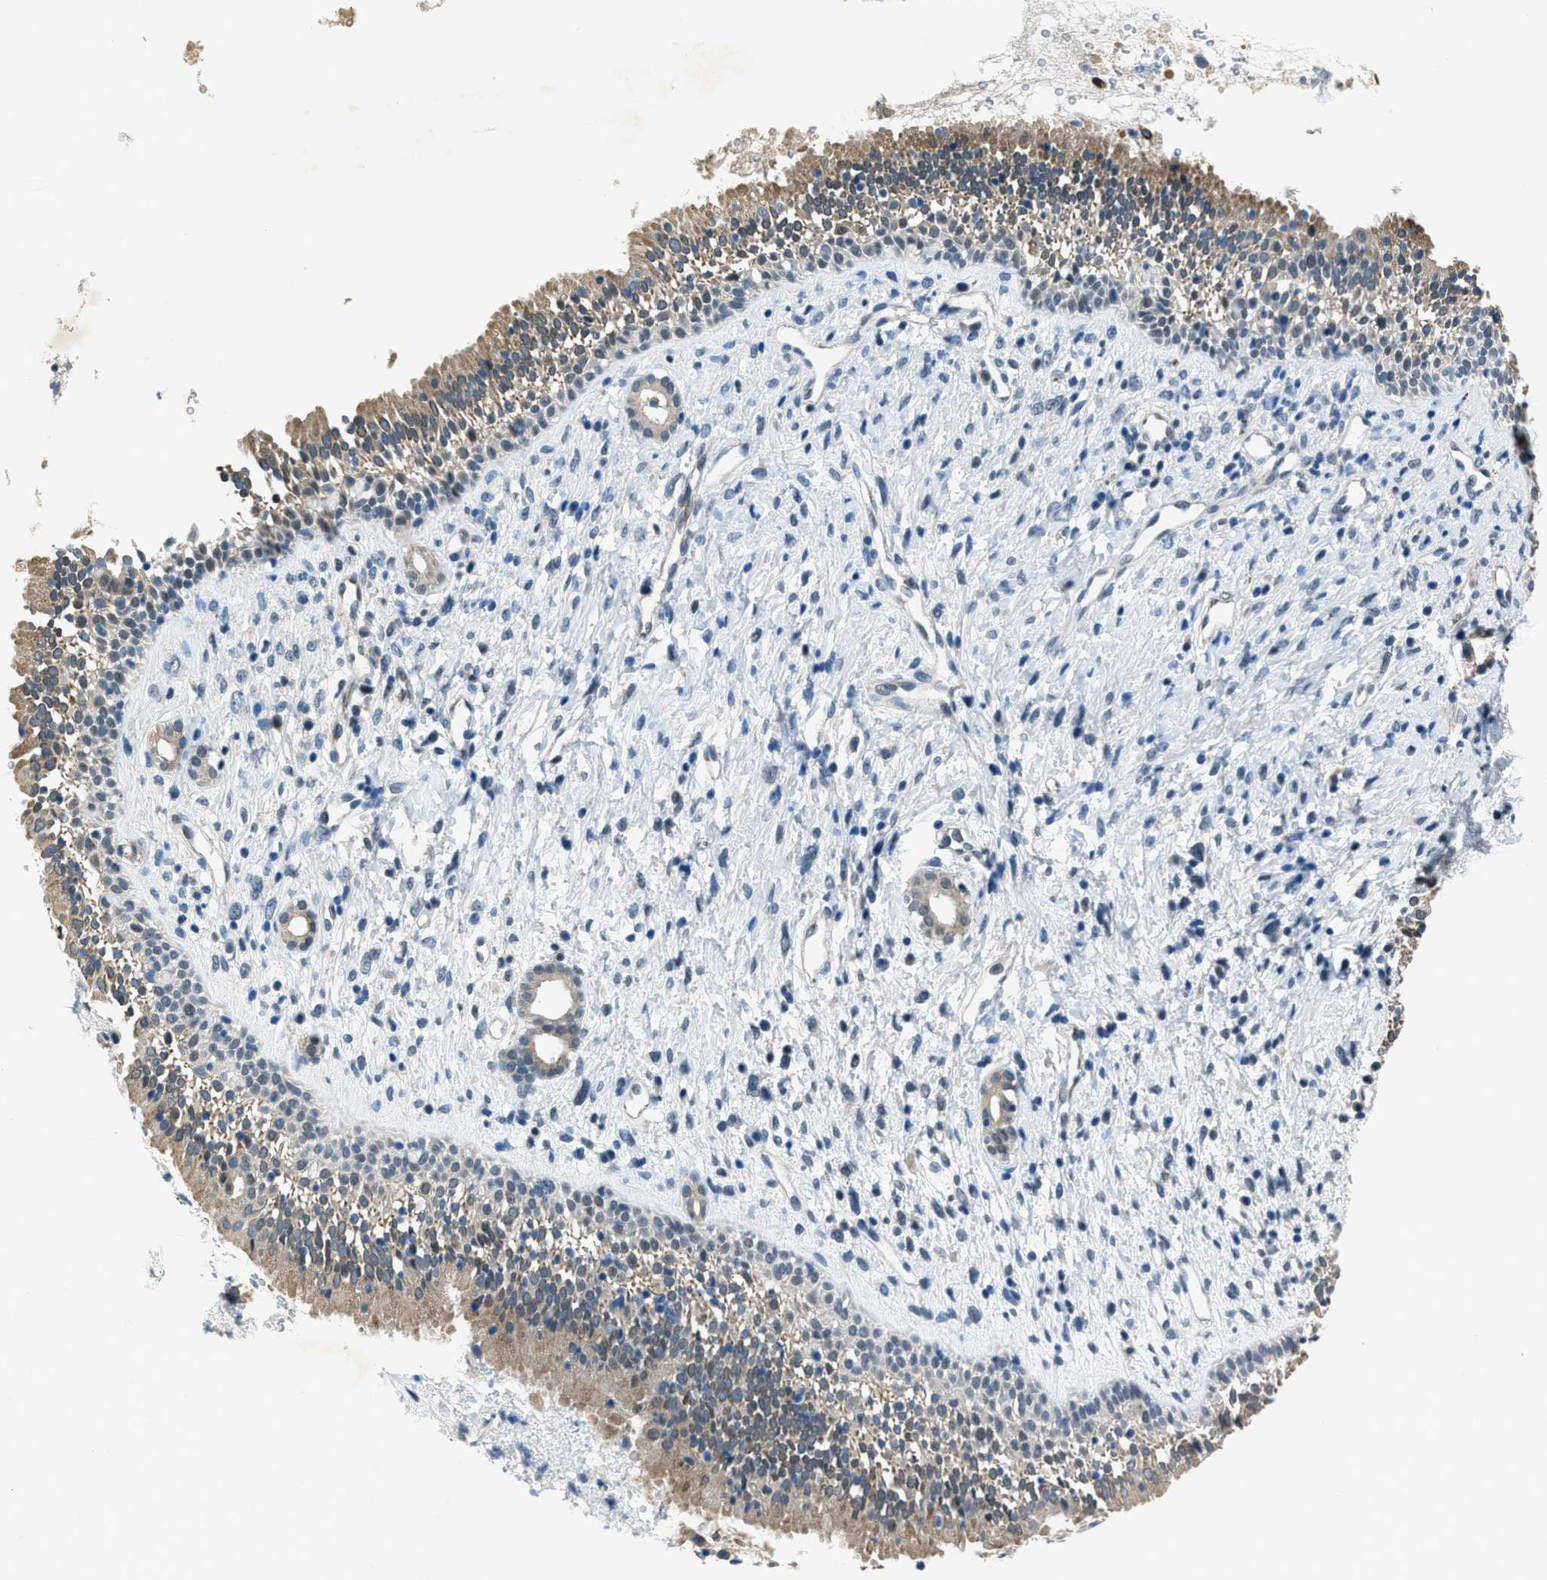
{"staining": {"intensity": "weak", "quantity": "25%-75%", "location": "cytoplasmic/membranous,nuclear"}, "tissue": "nasopharynx", "cell_type": "Respiratory epithelial cells", "image_type": "normal", "snomed": [{"axis": "morphology", "description": "Normal tissue, NOS"}, {"axis": "topography", "description": "Nasopharynx"}], "caption": "DAB immunohistochemical staining of benign human nasopharynx displays weak cytoplasmic/membranous,nuclear protein positivity in about 25%-75% of respiratory epithelial cells.", "gene": "DUSP19", "patient": {"sex": "male", "age": 22}}